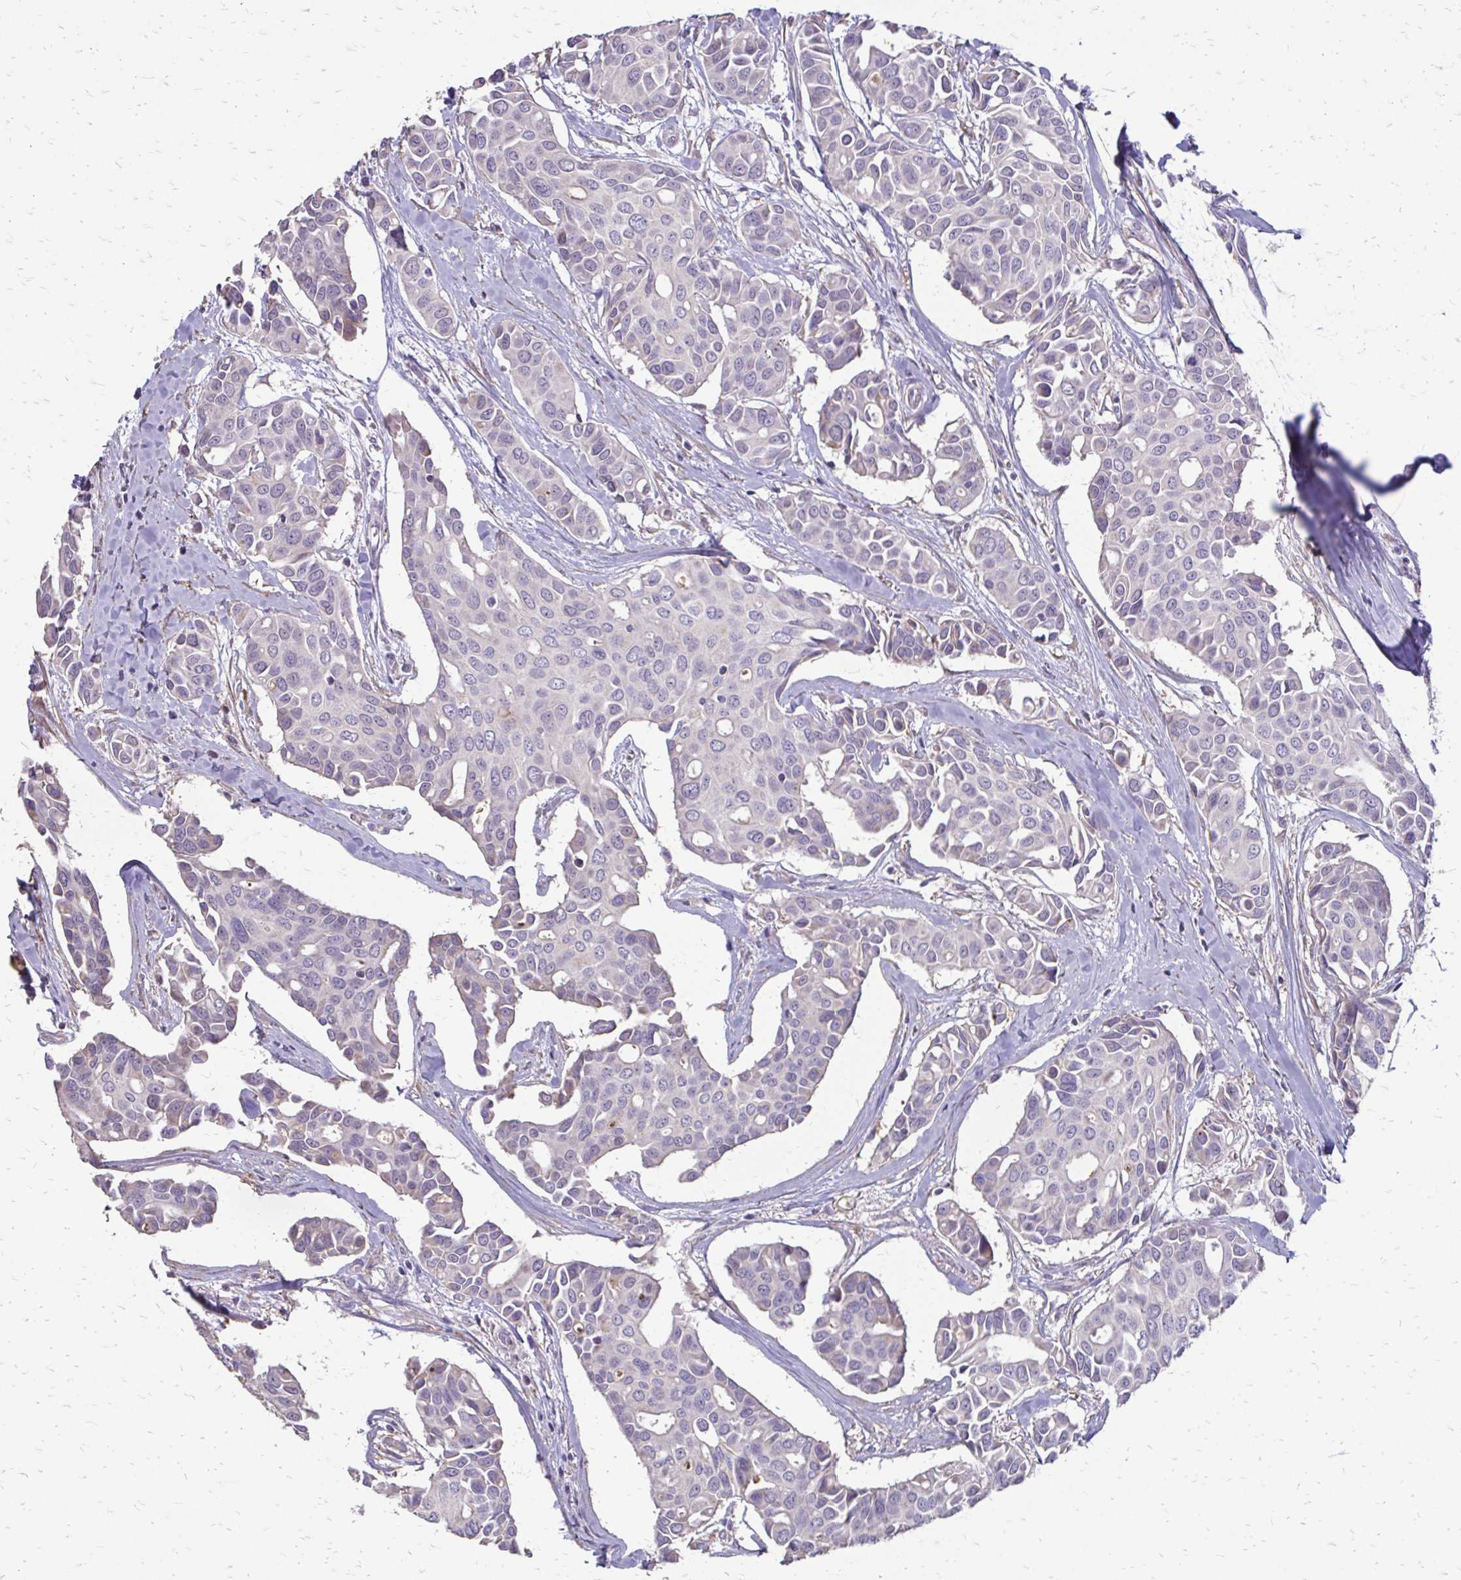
{"staining": {"intensity": "negative", "quantity": "none", "location": "none"}, "tissue": "breast cancer", "cell_type": "Tumor cells", "image_type": "cancer", "snomed": [{"axis": "morphology", "description": "Duct carcinoma"}, {"axis": "topography", "description": "Breast"}], "caption": "IHC image of invasive ductal carcinoma (breast) stained for a protein (brown), which reveals no staining in tumor cells. (Brightfield microscopy of DAB immunohistochemistry (IHC) at high magnification).", "gene": "MYORG", "patient": {"sex": "female", "age": 54}}